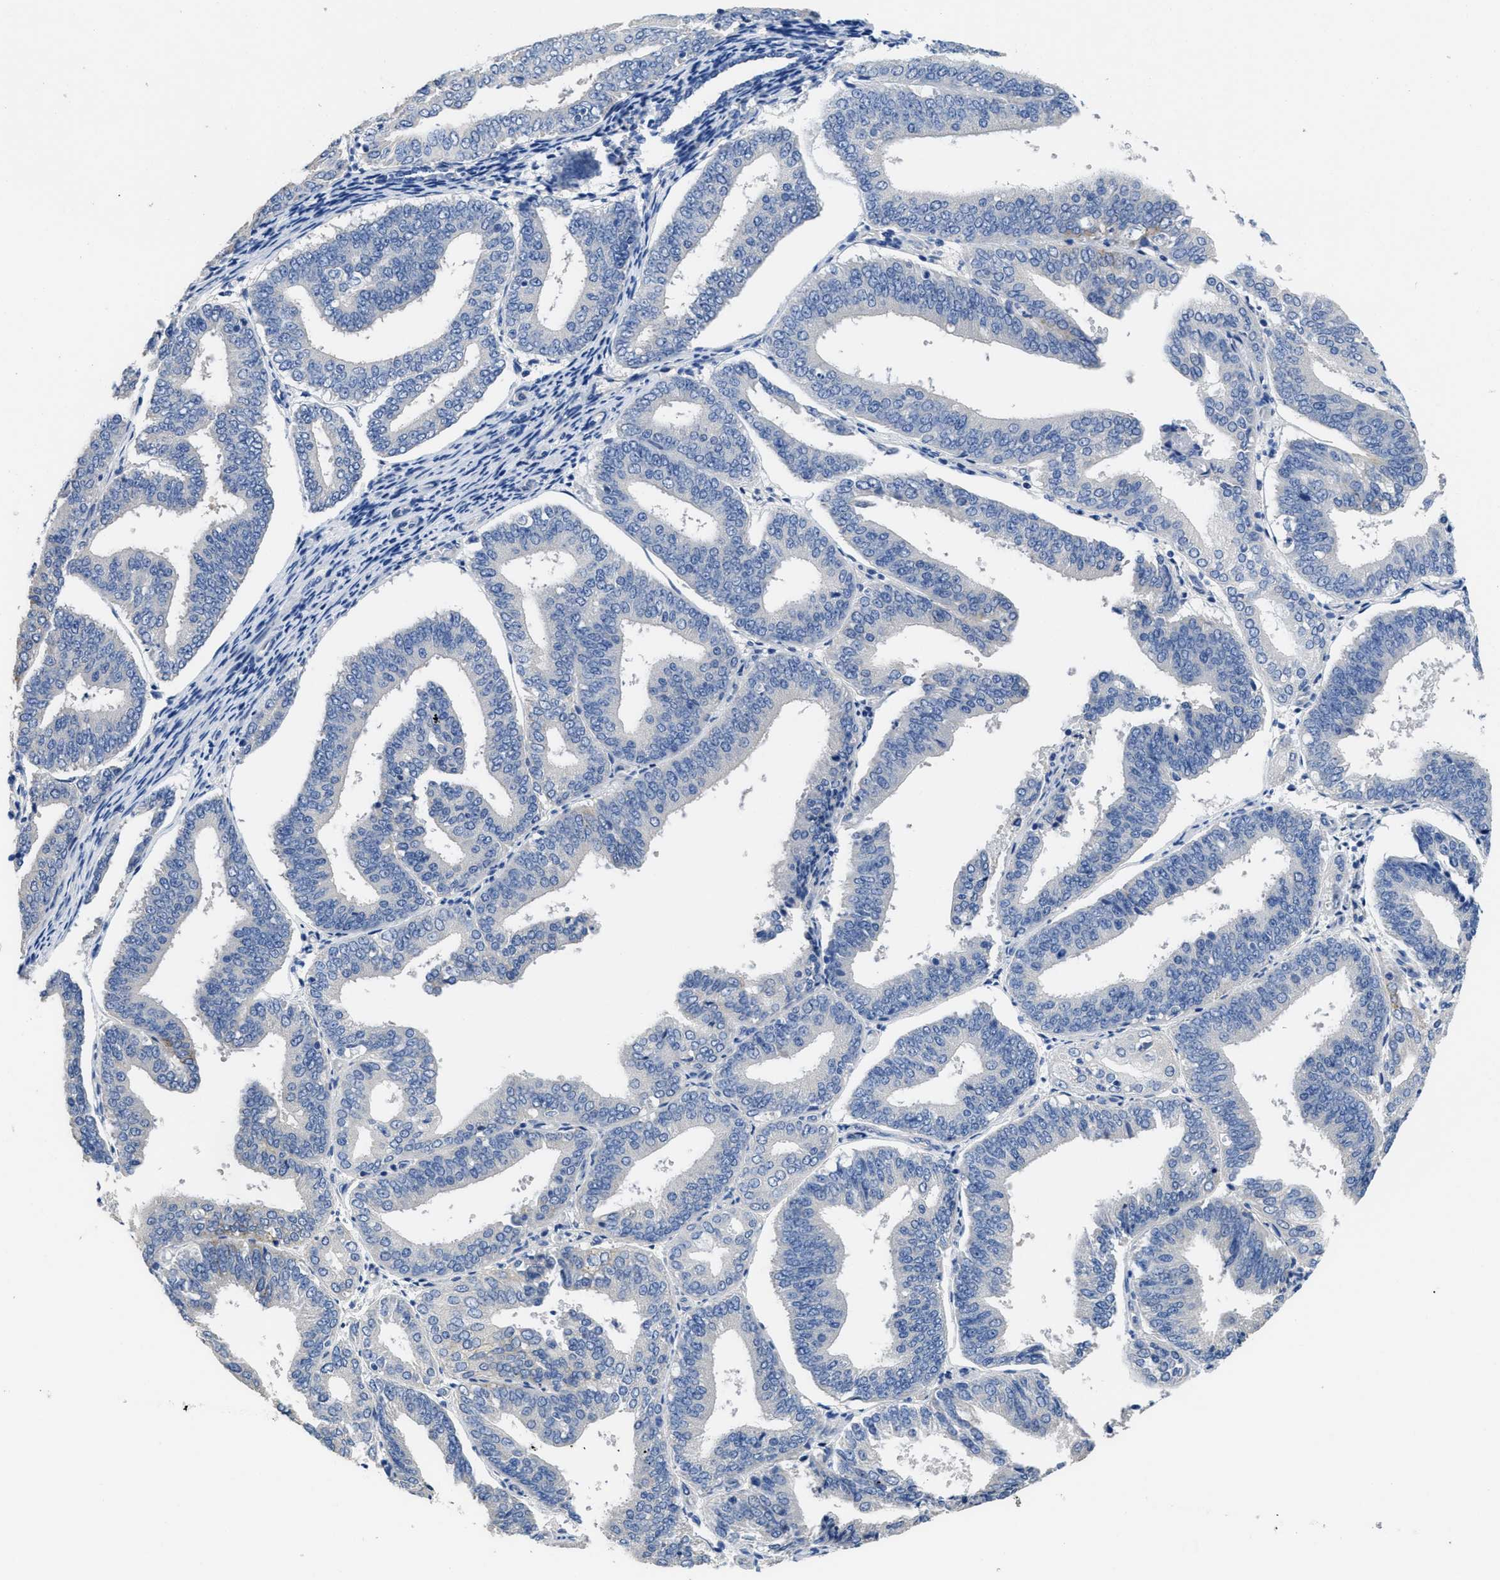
{"staining": {"intensity": "negative", "quantity": "none", "location": "none"}, "tissue": "endometrial cancer", "cell_type": "Tumor cells", "image_type": "cancer", "snomed": [{"axis": "morphology", "description": "Adenocarcinoma, NOS"}, {"axis": "topography", "description": "Endometrium"}], "caption": "This photomicrograph is of adenocarcinoma (endometrial) stained with immunohistochemistry (IHC) to label a protein in brown with the nuclei are counter-stained blue. There is no expression in tumor cells.", "gene": "CA9", "patient": {"sex": "female", "age": 63}}